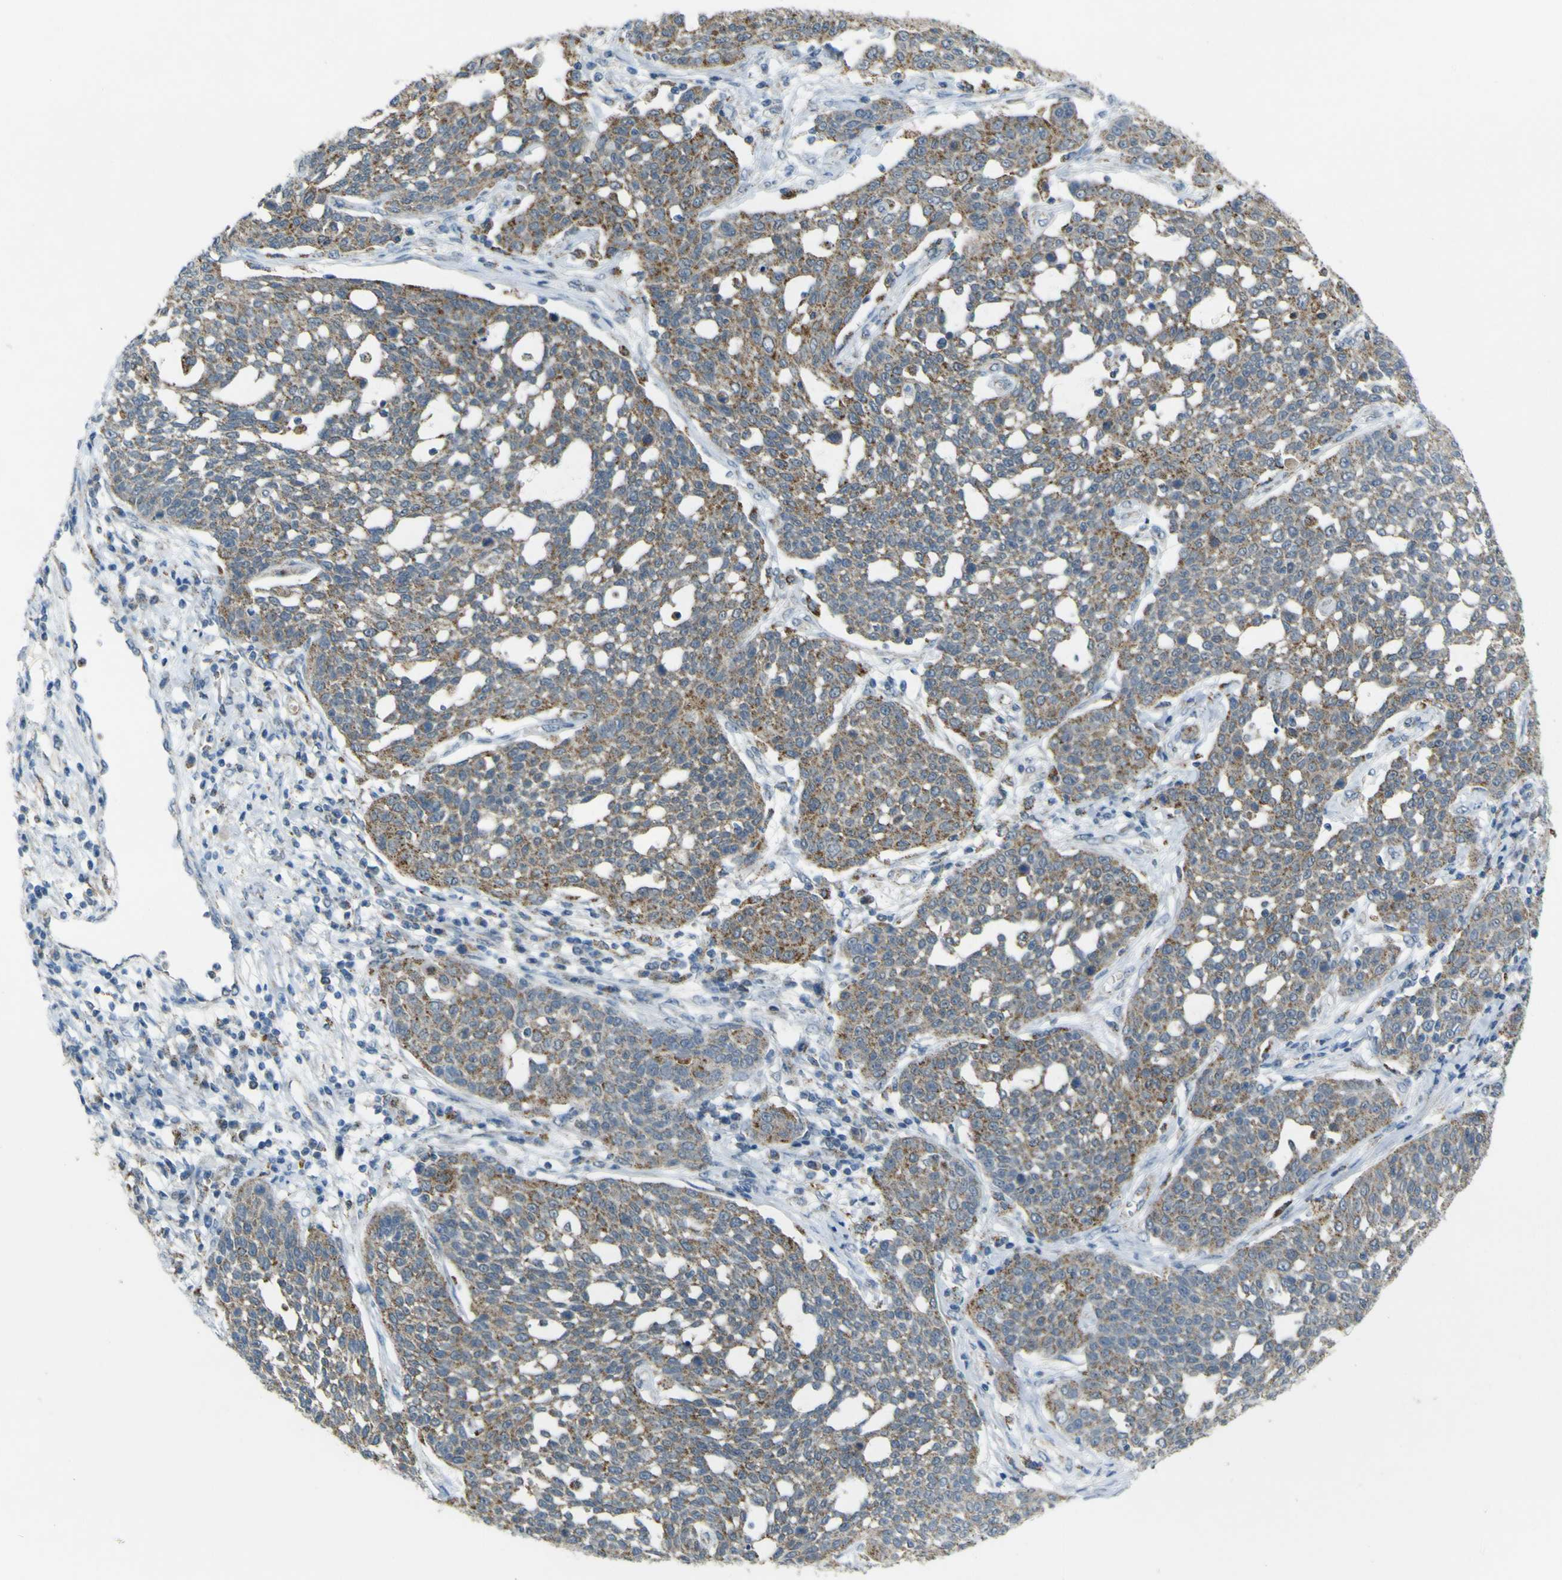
{"staining": {"intensity": "weak", "quantity": ">75%", "location": "cytoplasmic/membranous"}, "tissue": "cervical cancer", "cell_type": "Tumor cells", "image_type": "cancer", "snomed": [{"axis": "morphology", "description": "Squamous cell carcinoma, NOS"}, {"axis": "topography", "description": "Cervix"}], "caption": "Squamous cell carcinoma (cervical) stained with DAB IHC exhibits low levels of weak cytoplasmic/membranous expression in about >75% of tumor cells.", "gene": "ACBD5", "patient": {"sex": "female", "age": 34}}